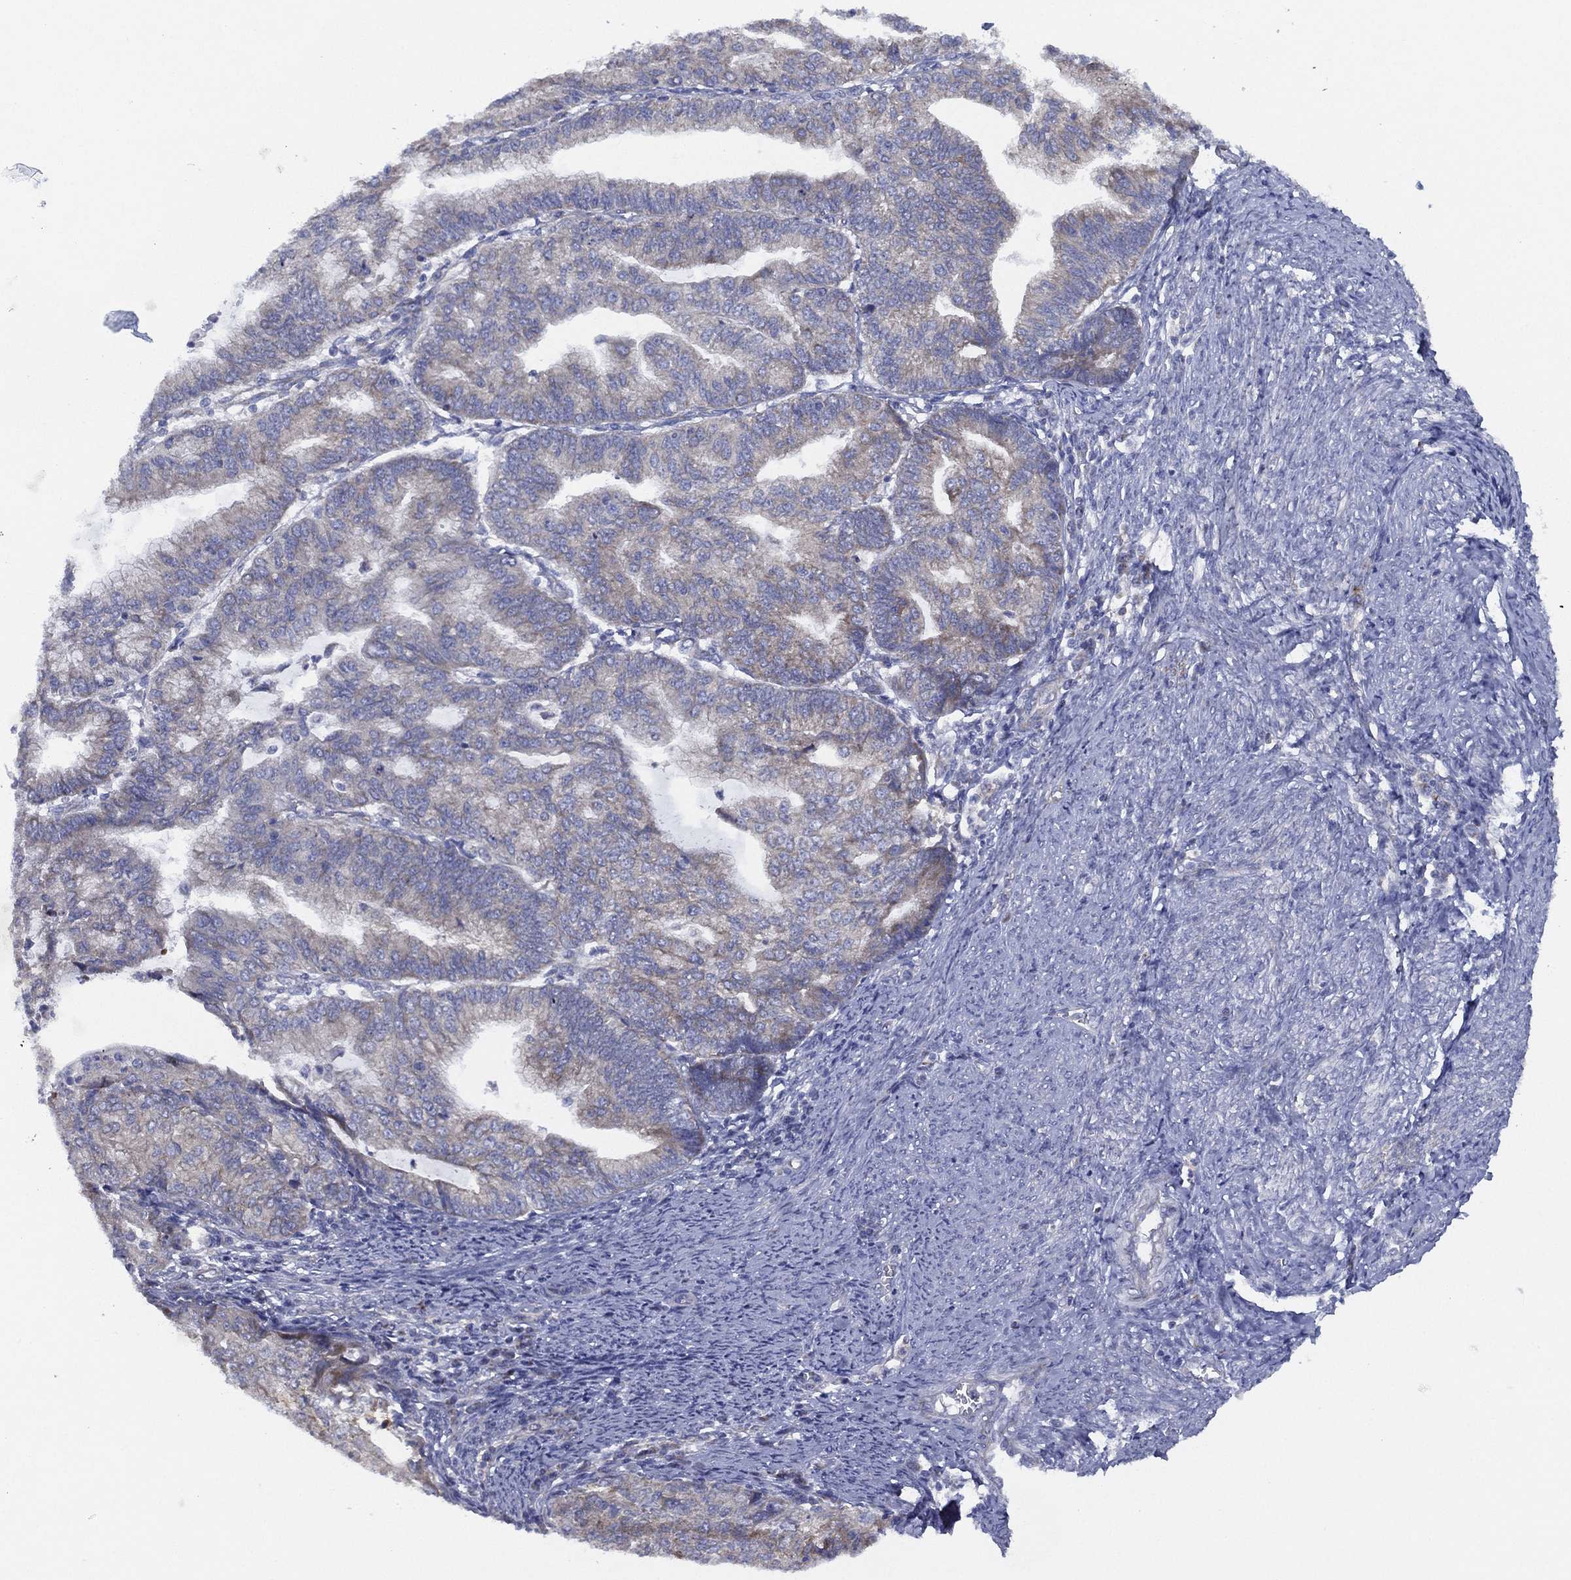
{"staining": {"intensity": "negative", "quantity": "none", "location": "none"}, "tissue": "endometrial cancer", "cell_type": "Tumor cells", "image_type": "cancer", "snomed": [{"axis": "morphology", "description": "Adenocarcinoma, NOS"}, {"axis": "topography", "description": "Endometrium"}], "caption": "The histopathology image exhibits no staining of tumor cells in endometrial cancer (adenocarcinoma).", "gene": "ZNF223", "patient": {"sex": "female", "age": 82}}